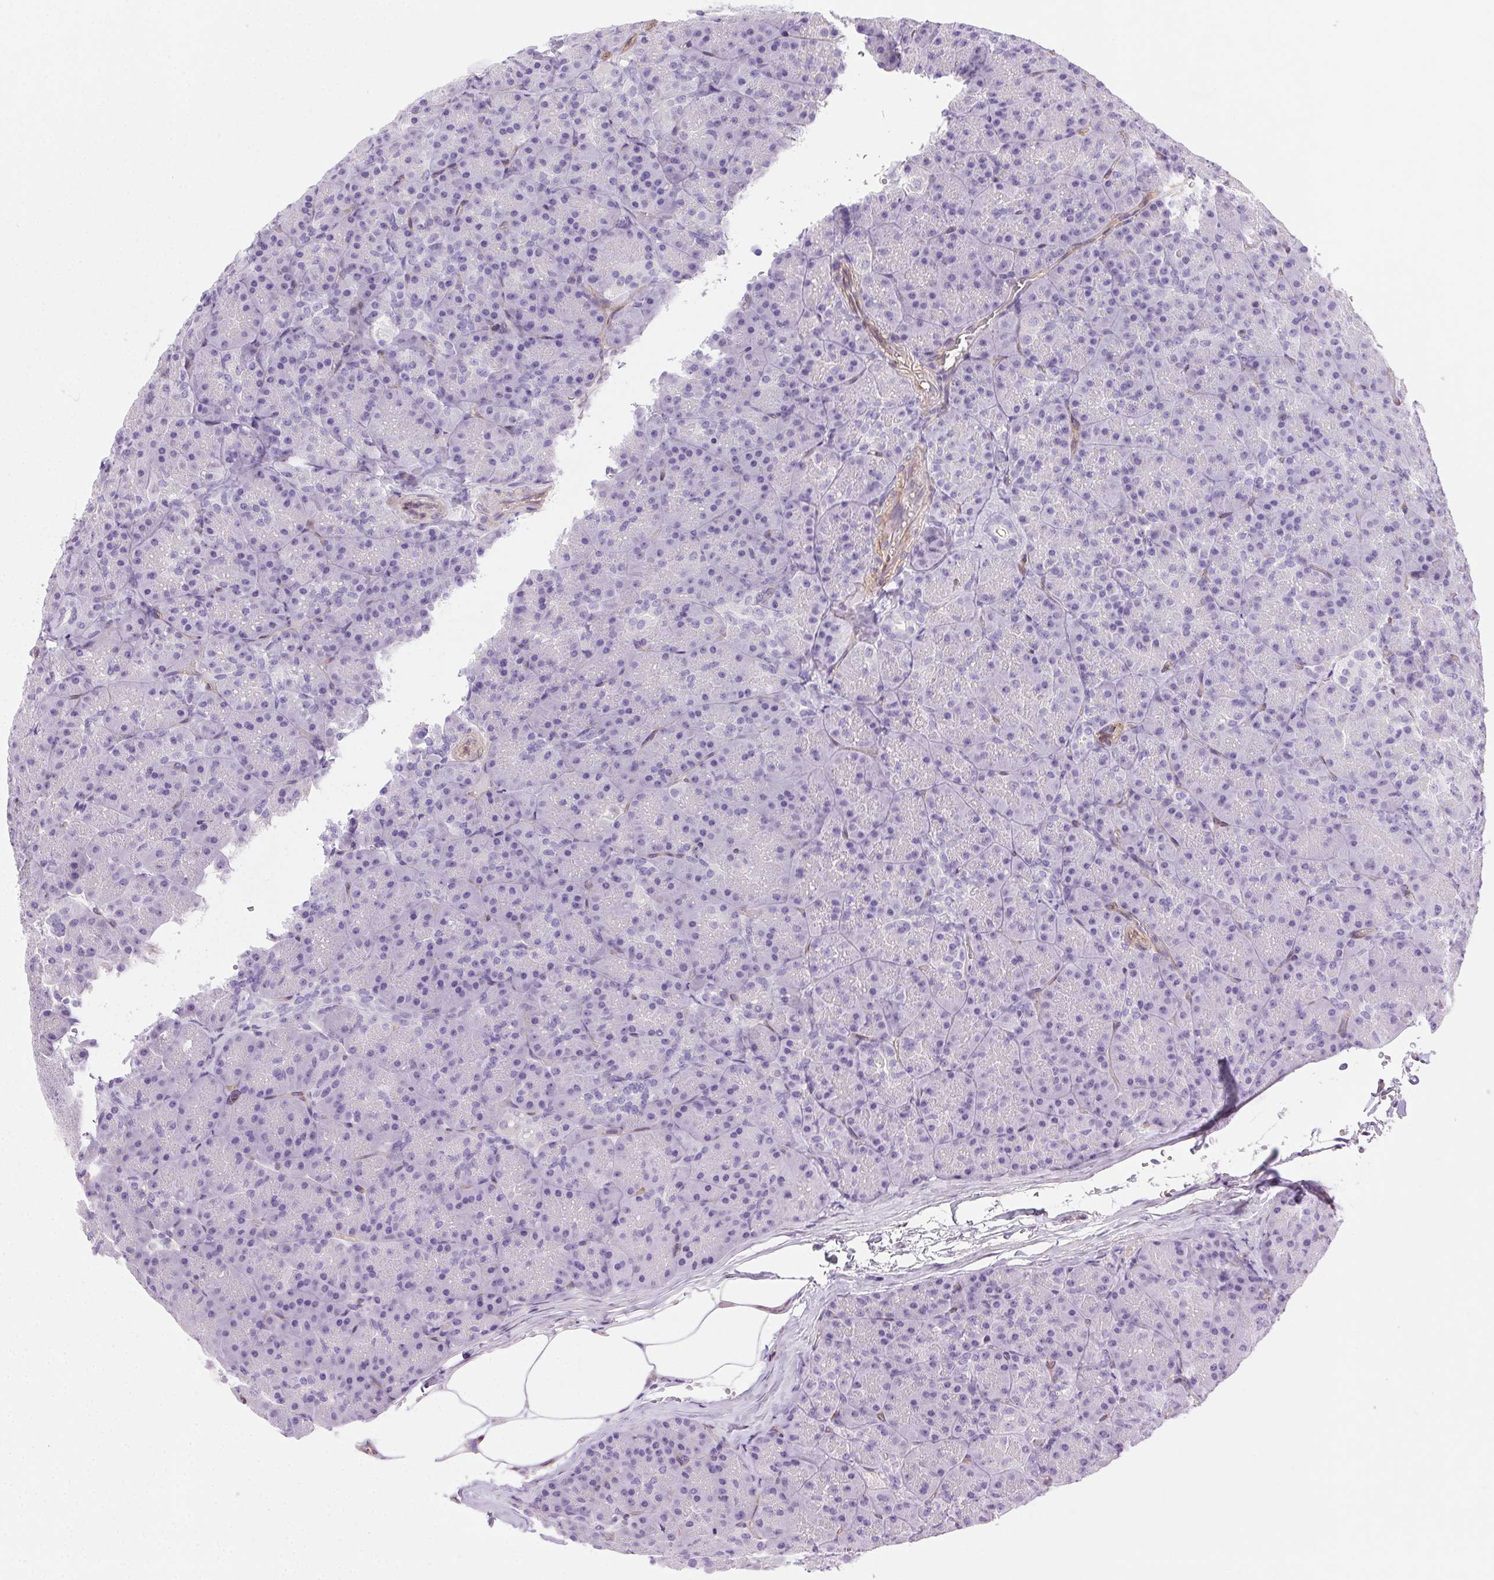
{"staining": {"intensity": "negative", "quantity": "none", "location": "none"}, "tissue": "pancreas", "cell_type": "Exocrine glandular cells", "image_type": "normal", "snomed": [{"axis": "morphology", "description": "Normal tissue, NOS"}, {"axis": "topography", "description": "Pancreas"}], "caption": "This is a histopathology image of IHC staining of unremarkable pancreas, which shows no staining in exocrine glandular cells.", "gene": "SHCBP1L", "patient": {"sex": "male", "age": 57}}